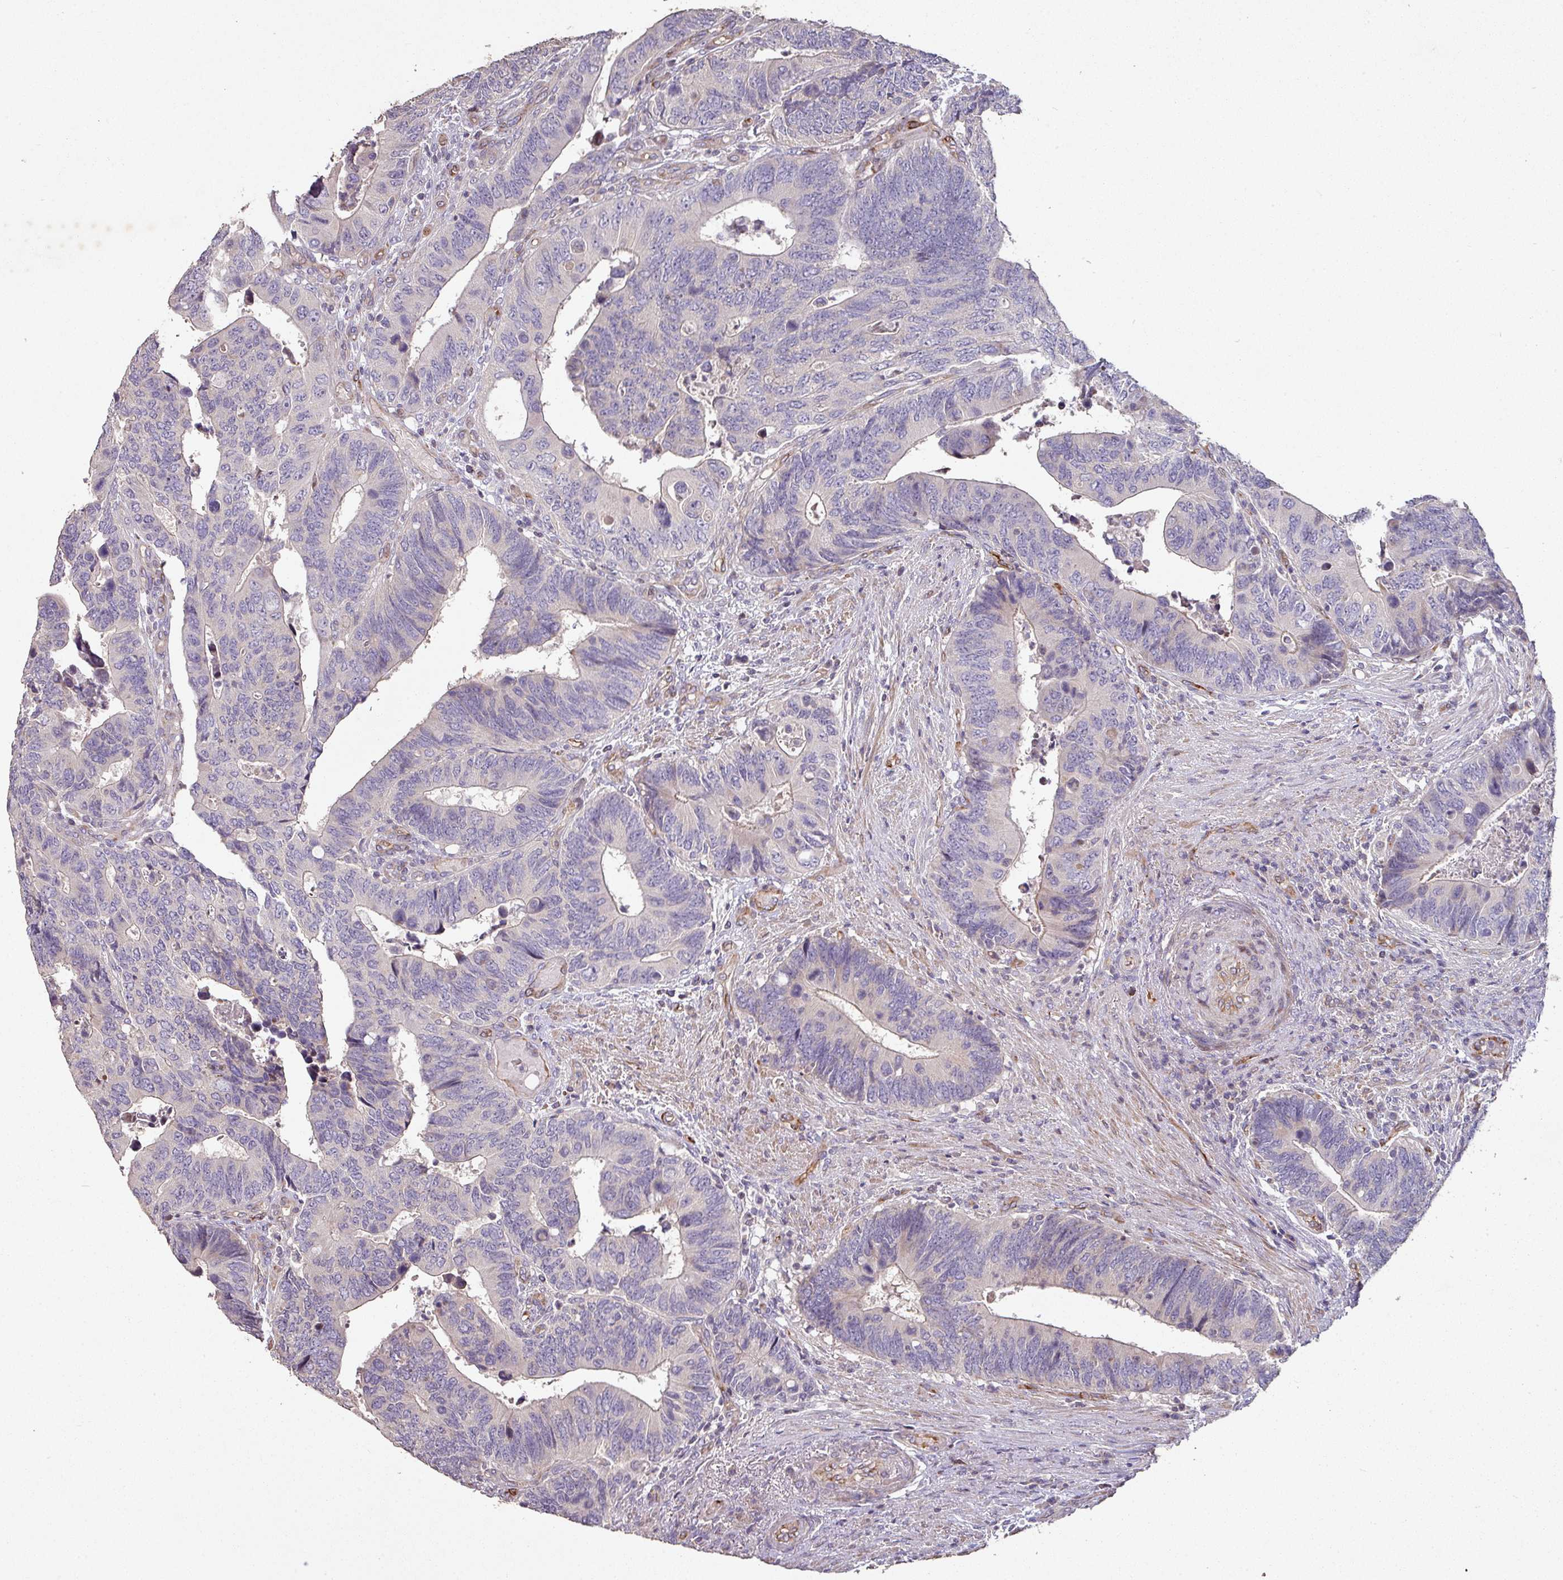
{"staining": {"intensity": "negative", "quantity": "none", "location": "none"}, "tissue": "colorectal cancer", "cell_type": "Tumor cells", "image_type": "cancer", "snomed": [{"axis": "morphology", "description": "Adenocarcinoma, NOS"}, {"axis": "topography", "description": "Colon"}], "caption": "This photomicrograph is of adenocarcinoma (colorectal) stained with IHC to label a protein in brown with the nuclei are counter-stained blue. There is no staining in tumor cells.", "gene": "RPL23A", "patient": {"sex": "male", "age": 87}}